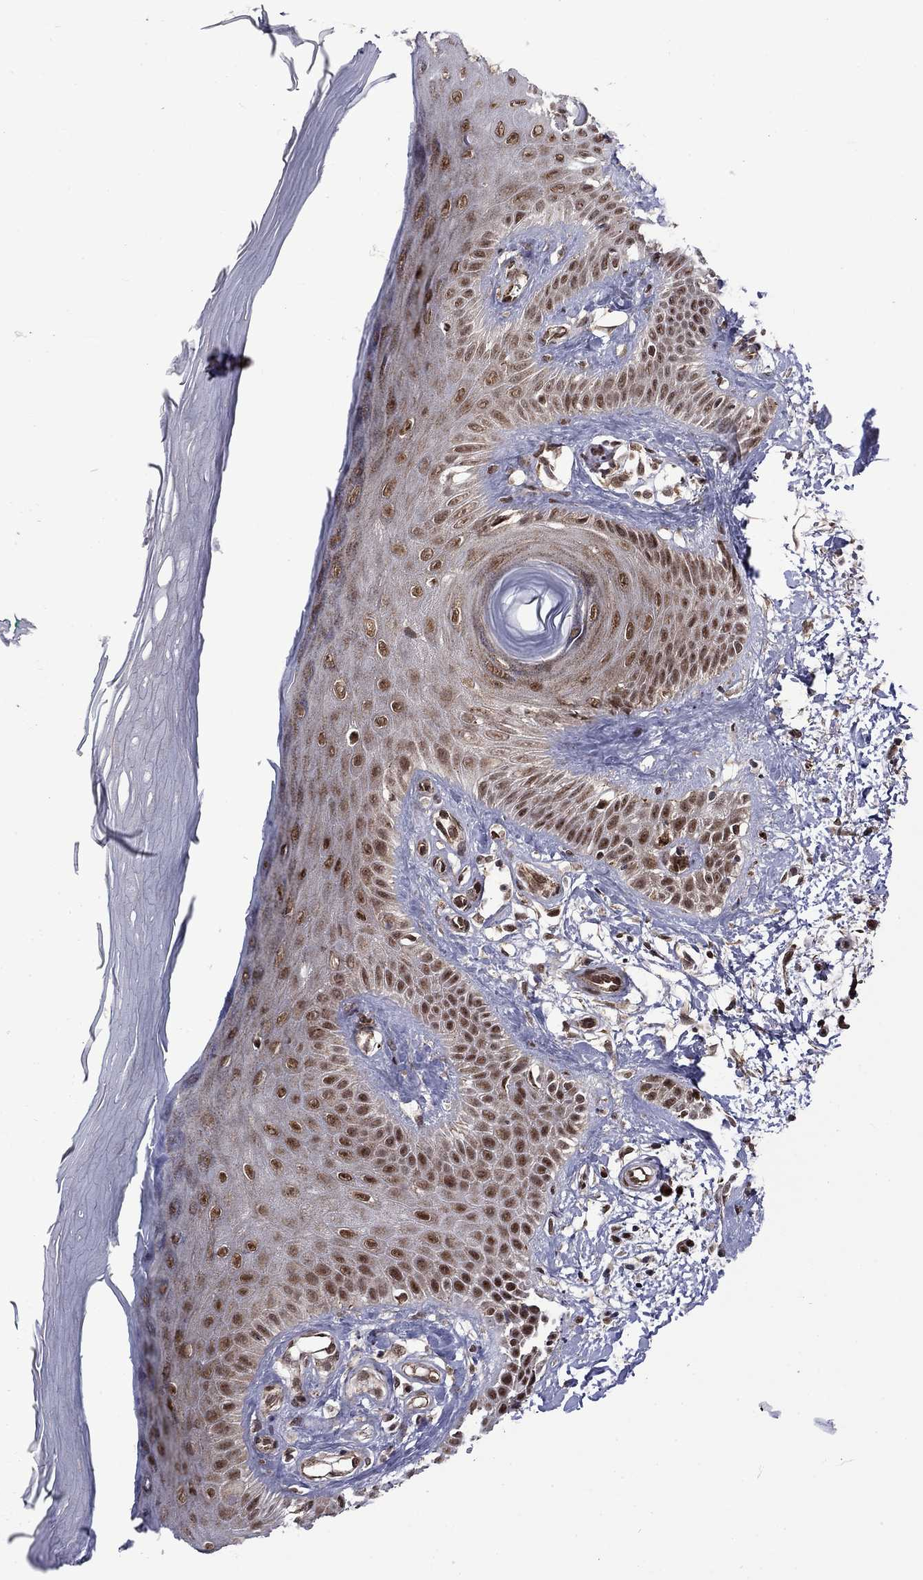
{"staining": {"intensity": "negative", "quantity": "none", "location": "none"}, "tissue": "skin", "cell_type": "Fibroblasts", "image_type": "normal", "snomed": [{"axis": "morphology", "description": "Normal tissue, NOS"}, {"axis": "morphology", "description": "Inflammation, NOS"}, {"axis": "morphology", "description": "Fibrosis, NOS"}, {"axis": "topography", "description": "Skin"}], "caption": "DAB (3,3'-diaminobenzidine) immunohistochemical staining of benign human skin demonstrates no significant expression in fibroblasts. (Brightfield microscopy of DAB IHC at high magnification).", "gene": "KPNA3", "patient": {"sex": "male", "age": 71}}